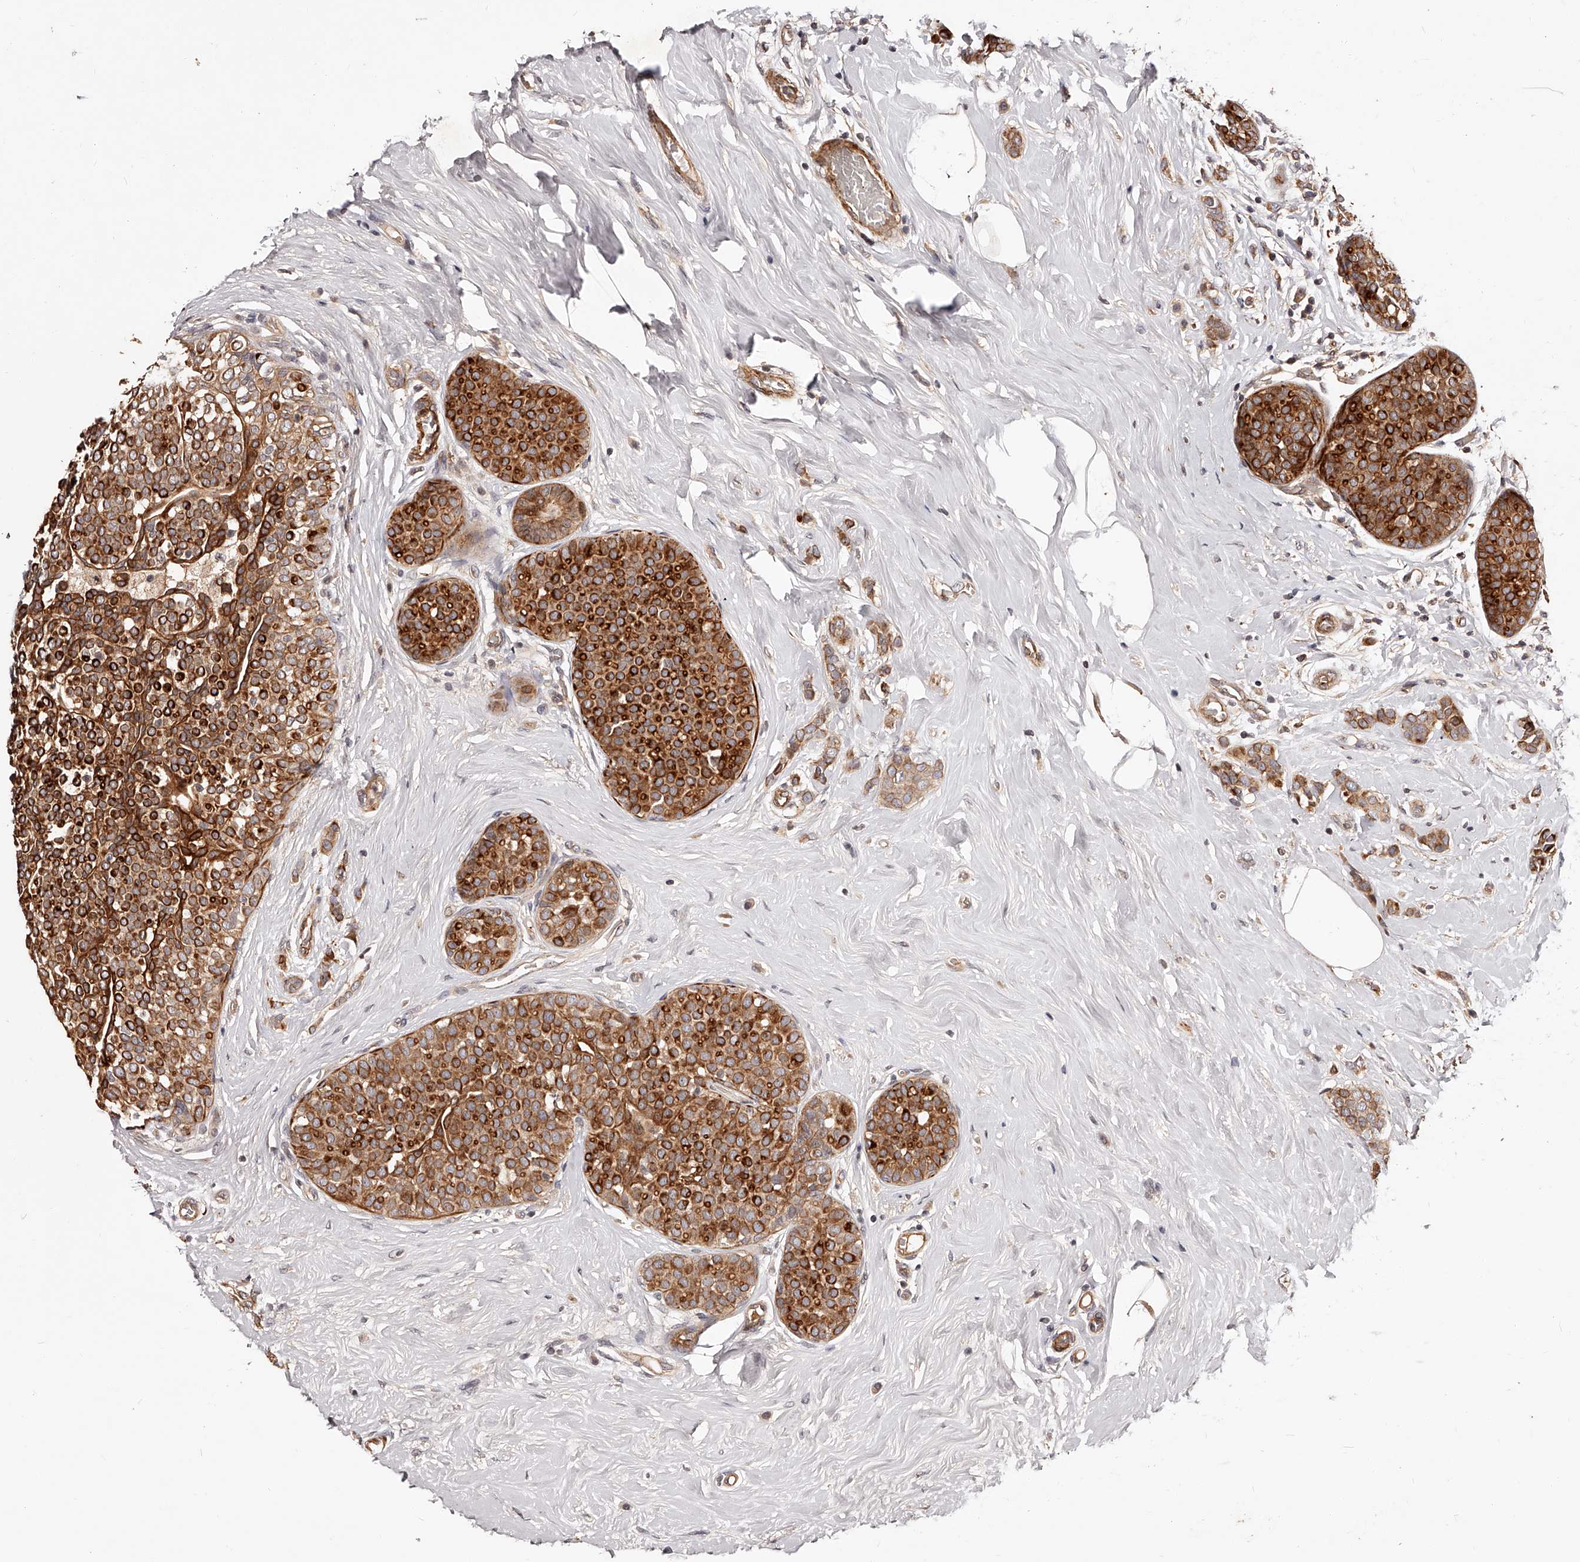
{"staining": {"intensity": "strong", "quantity": ">75%", "location": "cytoplasmic/membranous"}, "tissue": "breast cancer", "cell_type": "Tumor cells", "image_type": "cancer", "snomed": [{"axis": "morphology", "description": "Lobular carcinoma, in situ"}, {"axis": "morphology", "description": "Lobular carcinoma"}, {"axis": "topography", "description": "Breast"}], "caption": "A high amount of strong cytoplasmic/membranous staining is present in approximately >75% of tumor cells in breast cancer tissue.", "gene": "CUL7", "patient": {"sex": "female", "age": 41}}